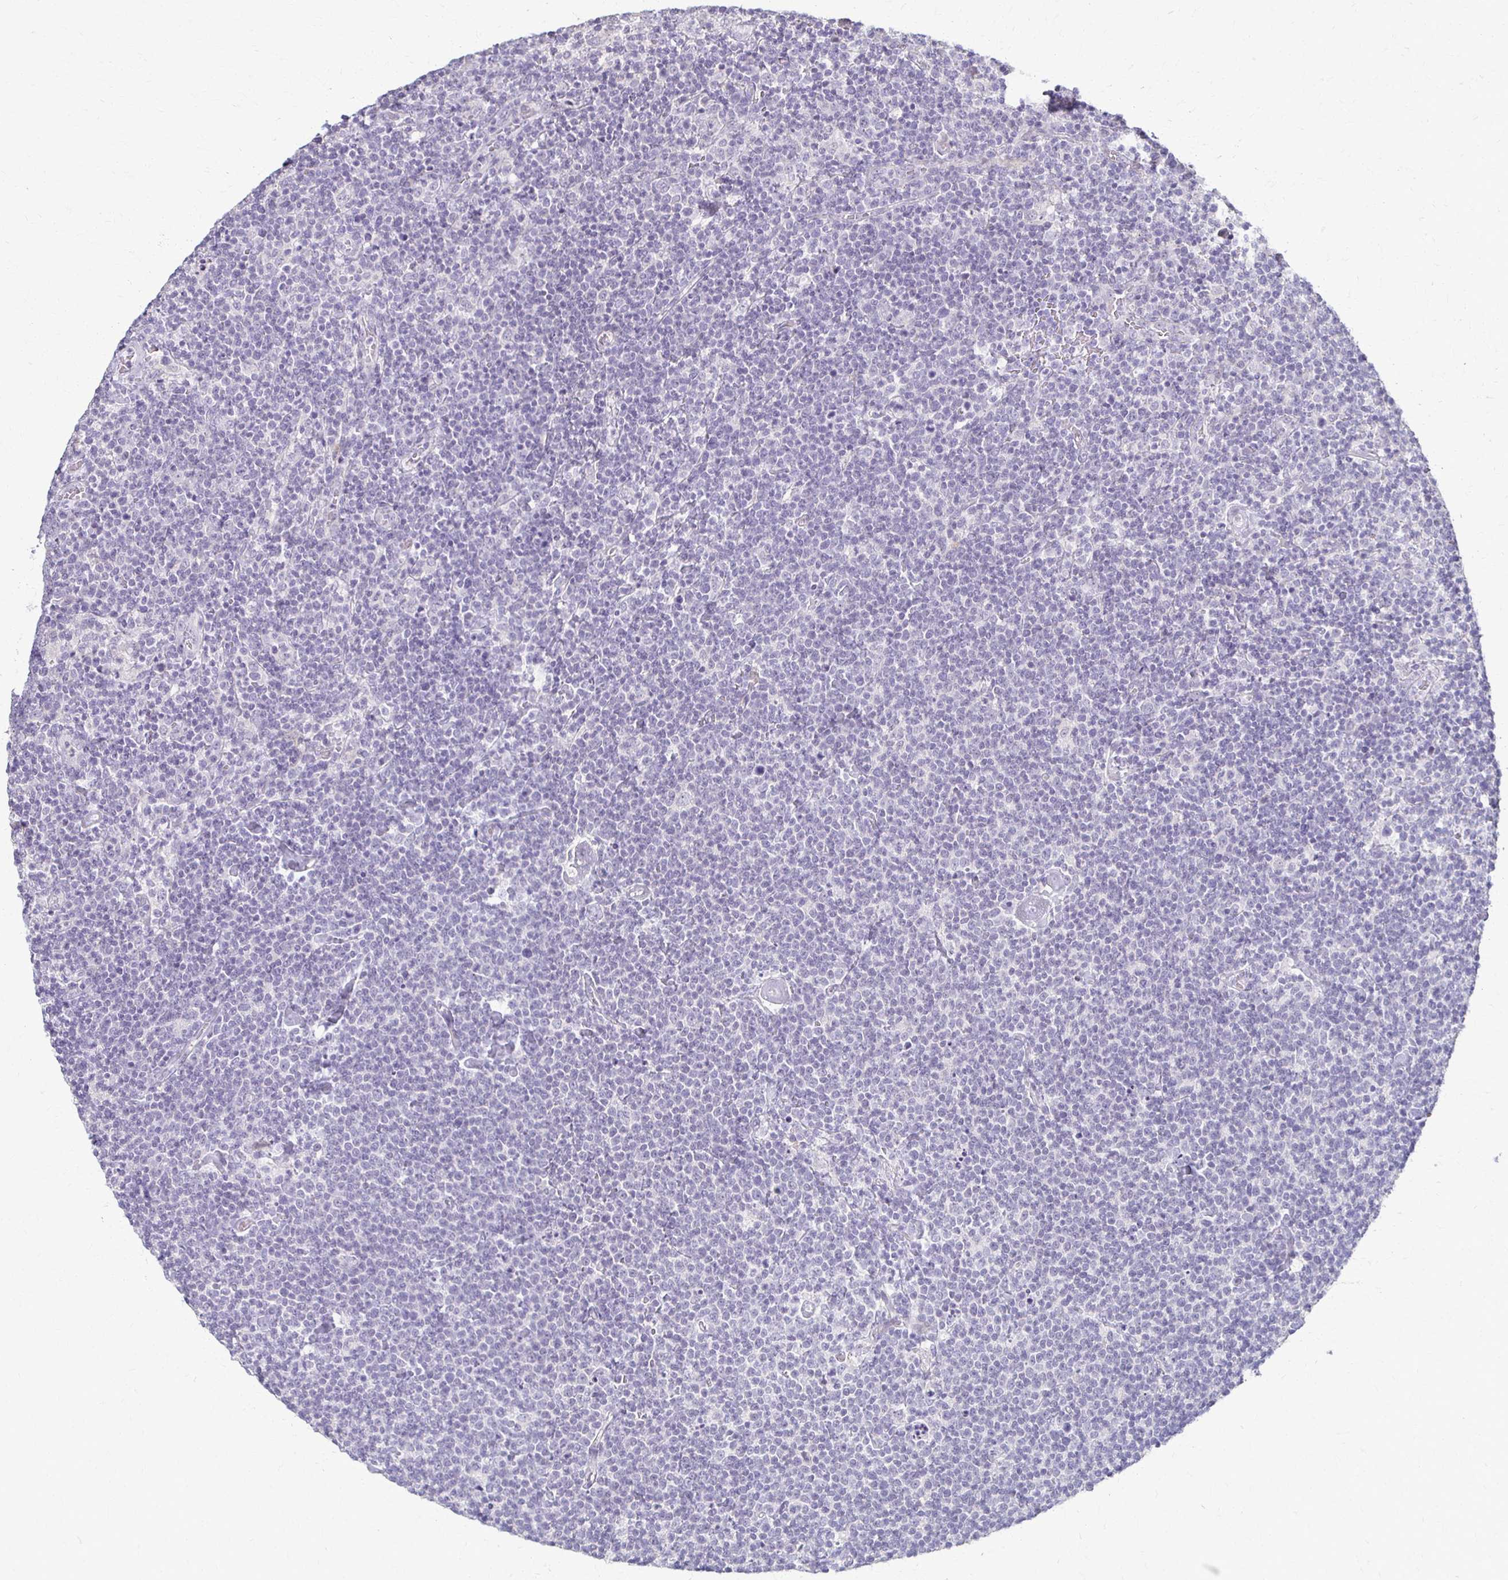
{"staining": {"intensity": "negative", "quantity": "none", "location": "none"}, "tissue": "lymphoma", "cell_type": "Tumor cells", "image_type": "cancer", "snomed": [{"axis": "morphology", "description": "Malignant lymphoma, non-Hodgkin's type, High grade"}, {"axis": "topography", "description": "Lymph node"}], "caption": "High power microscopy photomicrograph of an IHC histopathology image of malignant lymphoma, non-Hodgkin's type (high-grade), revealing no significant expression in tumor cells.", "gene": "FOXO4", "patient": {"sex": "male", "age": 61}}